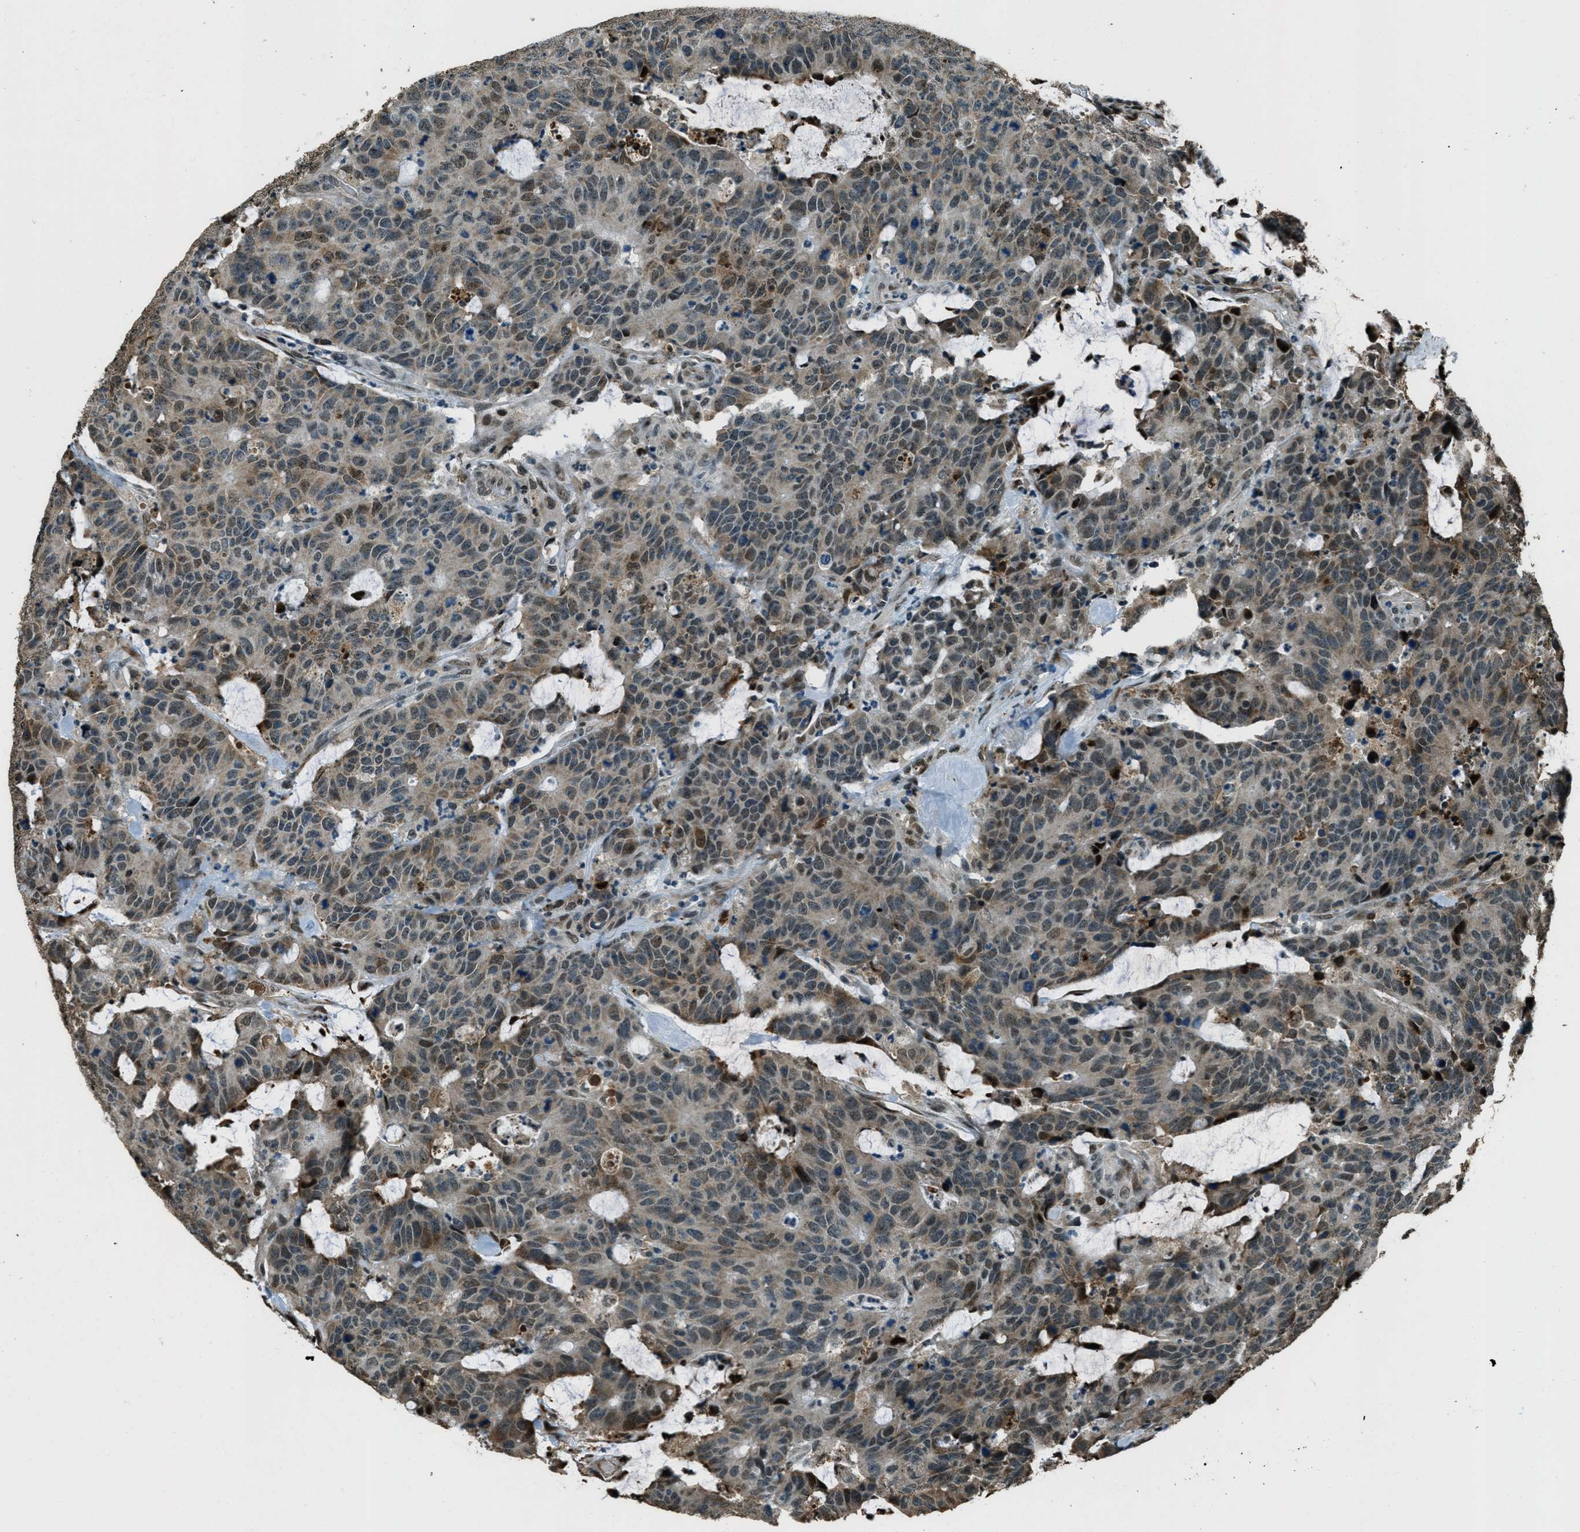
{"staining": {"intensity": "moderate", "quantity": "25%-75%", "location": "cytoplasmic/membranous,nuclear"}, "tissue": "colorectal cancer", "cell_type": "Tumor cells", "image_type": "cancer", "snomed": [{"axis": "morphology", "description": "Adenocarcinoma, NOS"}, {"axis": "topography", "description": "Colon"}], "caption": "Immunohistochemistry (IHC) micrograph of neoplastic tissue: adenocarcinoma (colorectal) stained using IHC shows medium levels of moderate protein expression localized specifically in the cytoplasmic/membranous and nuclear of tumor cells, appearing as a cytoplasmic/membranous and nuclear brown color.", "gene": "TARDBP", "patient": {"sex": "female", "age": 86}}